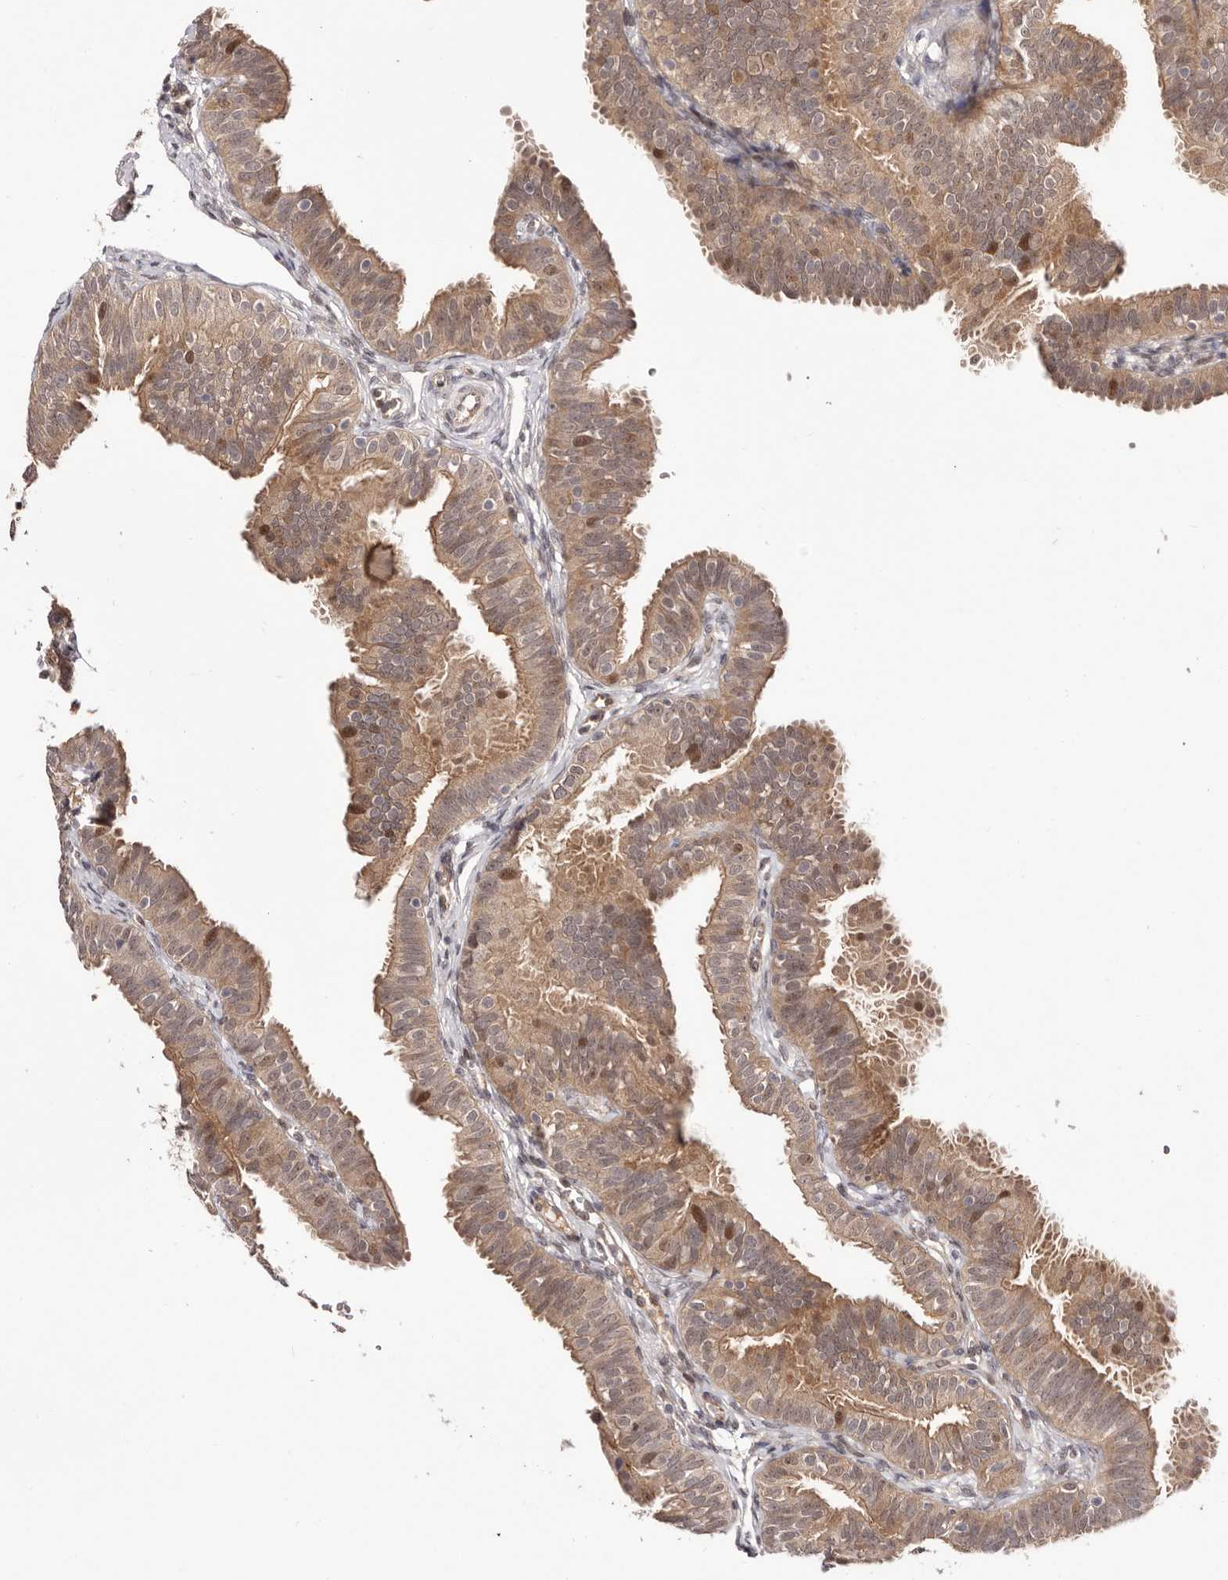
{"staining": {"intensity": "moderate", "quantity": ">75%", "location": "cytoplasmic/membranous"}, "tissue": "fallopian tube", "cell_type": "Glandular cells", "image_type": "normal", "snomed": [{"axis": "morphology", "description": "Normal tissue, NOS"}, {"axis": "topography", "description": "Fallopian tube"}], "caption": "Immunohistochemistry (IHC) of benign fallopian tube displays medium levels of moderate cytoplasmic/membranous positivity in about >75% of glandular cells. Using DAB (brown) and hematoxylin (blue) stains, captured at high magnification using brightfield microscopy.", "gene": "EGR3", "patient": {"sex": "female", "age": 35}}